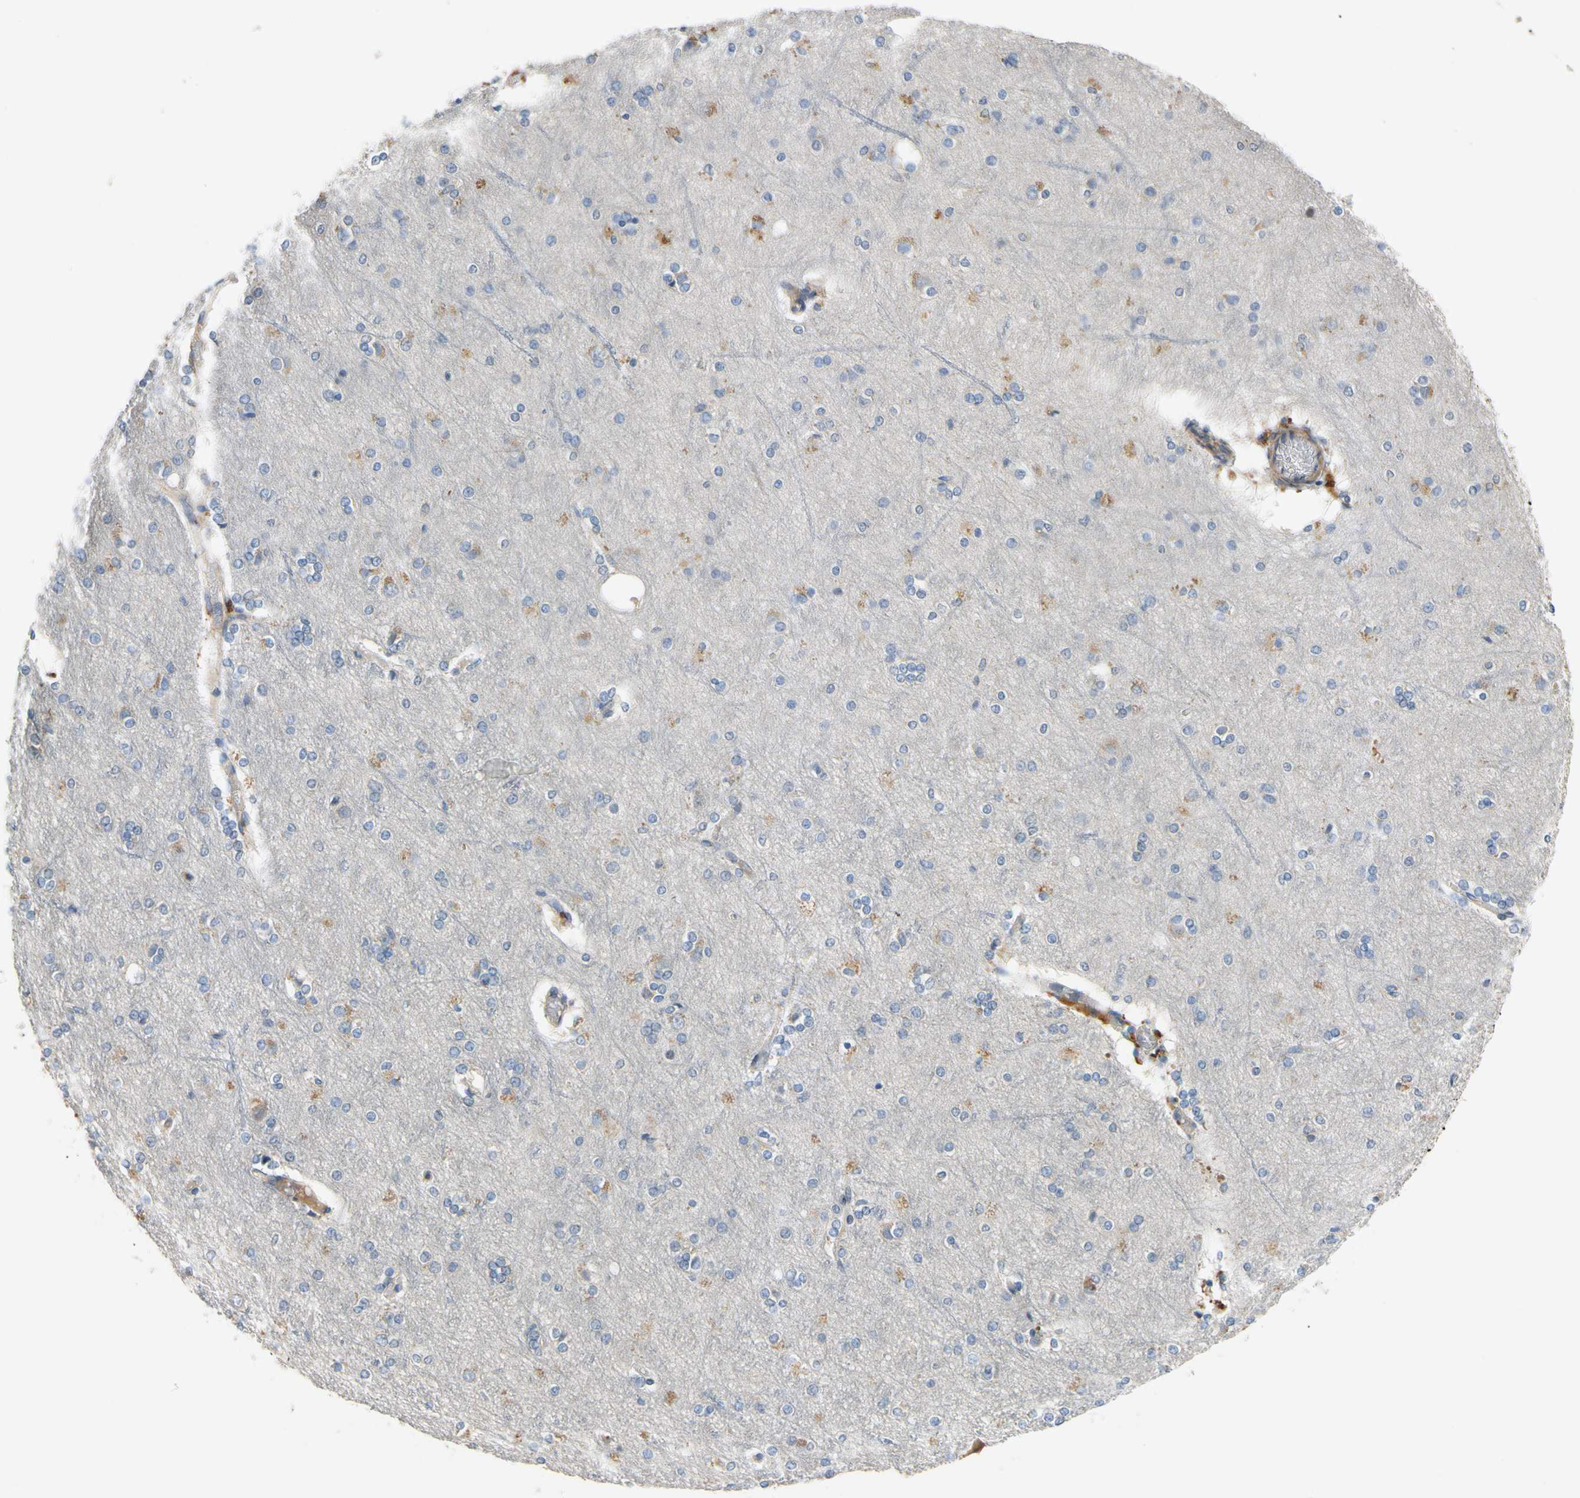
{"staining": {"intensity": "weak", "quantity": "25%-75%", "location": "cytoplasmic/membranous"}, "tissue": "cerebral cortex", "cell_type": "Endothelial cells", "image_type": "normal", "snomed": [{"axis": "morphology", "description": "Normal tissue, NOS"}, {"axis": "topography", "description": "Cerebral cortex"}], "caption": "IHC staining of normal cerebral cortex, which exhibits low levels of weak cytoplasmic/membranous positivity in about 25%-75% of endothelial cells indicating weak cytoplasmic/membranous protein staining. The staining was performed using DAB (3,3'-diaminobenzidine) (brown) for protein detection and nuclei were counterstained in hematoxylin (blue).", "gene": "SIGLEC5", "patient": {"sex": "female", "age": 54}}